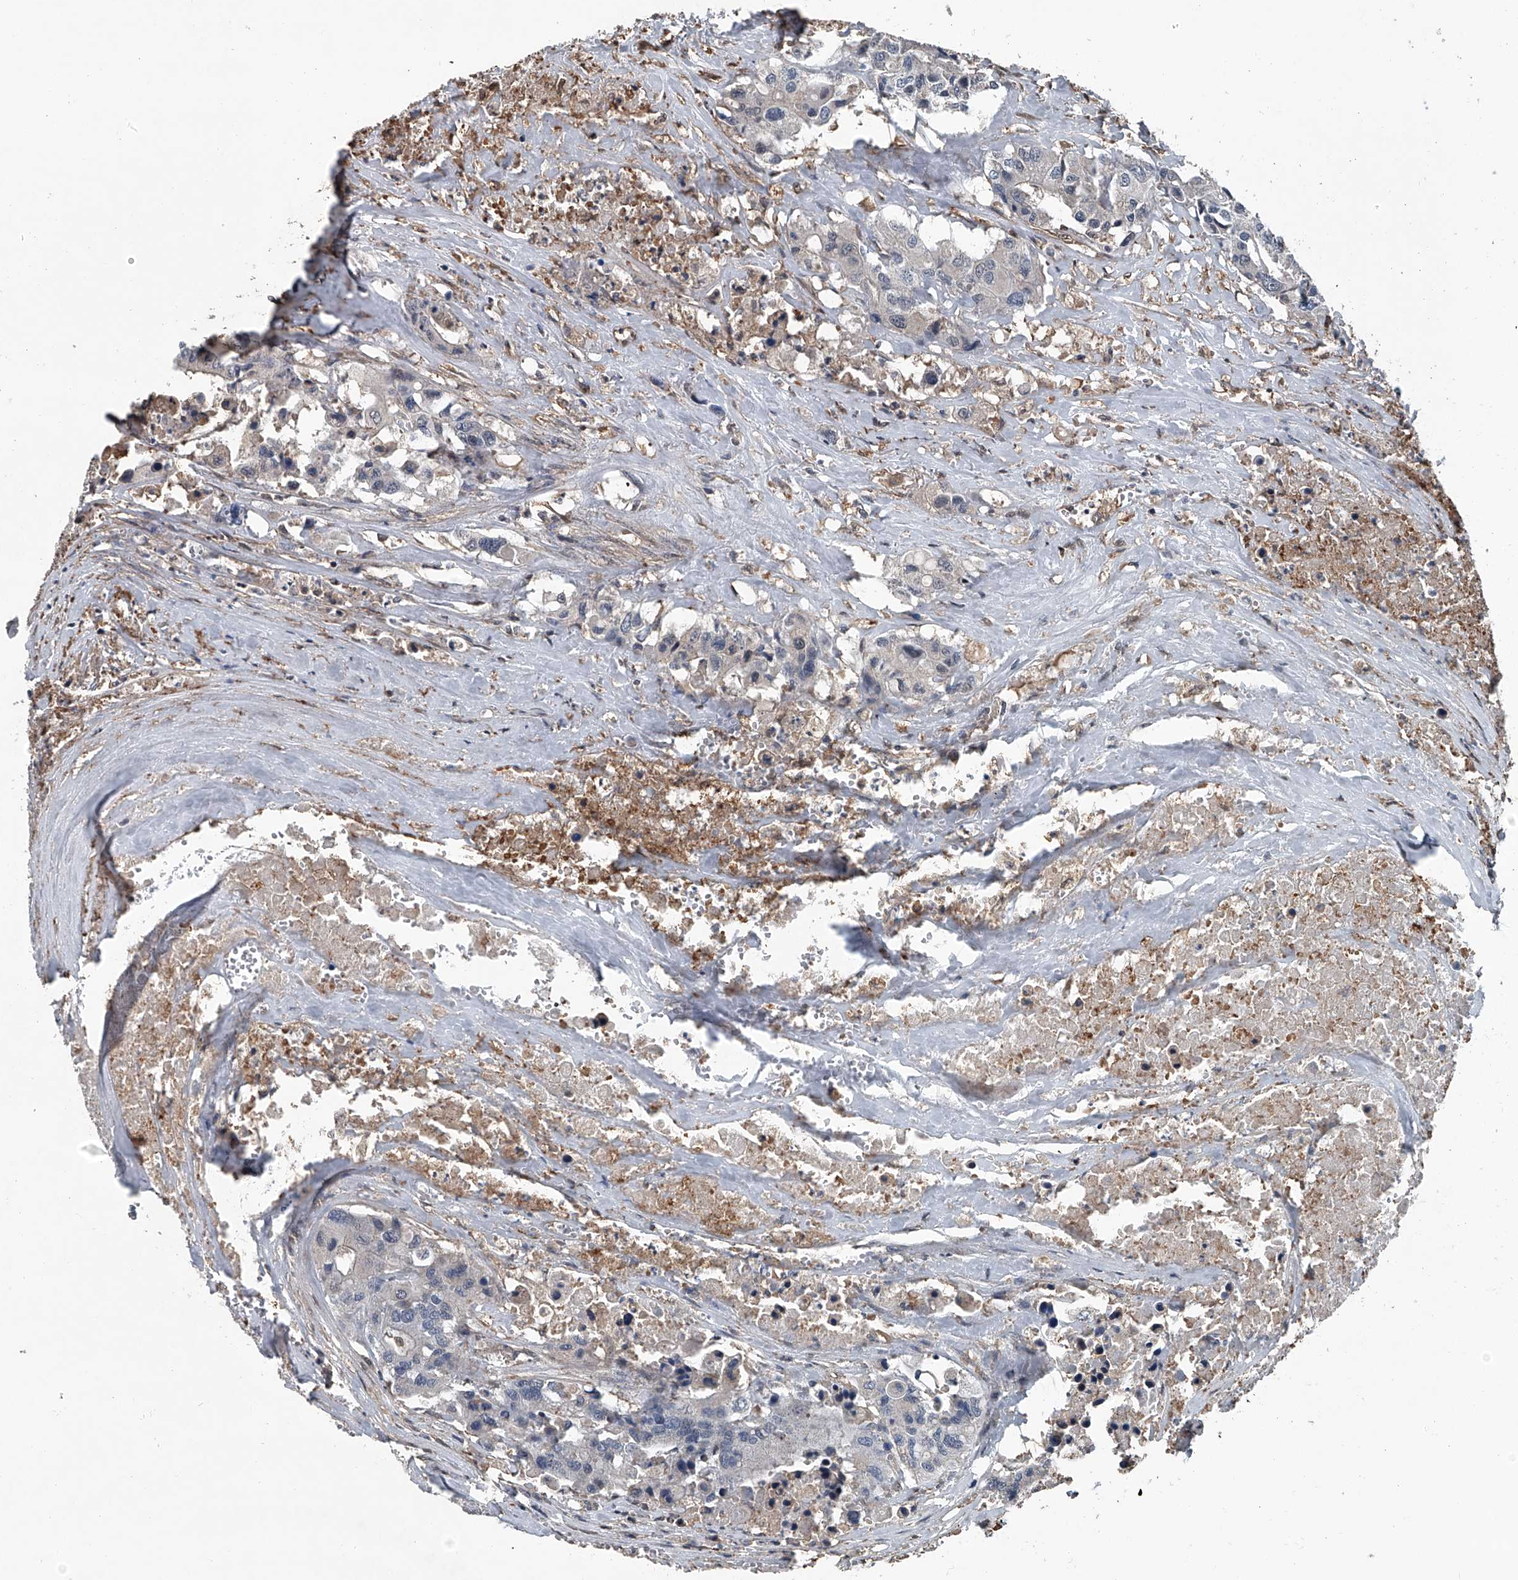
{"staining": {"intensity": "negative", "quantity": "none", "location": "none"}, "tissue": "colorectal cancer", "cell_type": "Tumor cells", "image_type": "cancer", "snomed": [{"axis": "morphology", "description": "Adenocarcinoma, NOS"}, {"axis": "topography", "description": "Colon"}], "caption": "Micrograph shows no significant protein expression in tumor cells of adenocarcinoma (colorectal).", "gene": "LDLRAD2", "patient": {"sex": "male", "age": 77}}